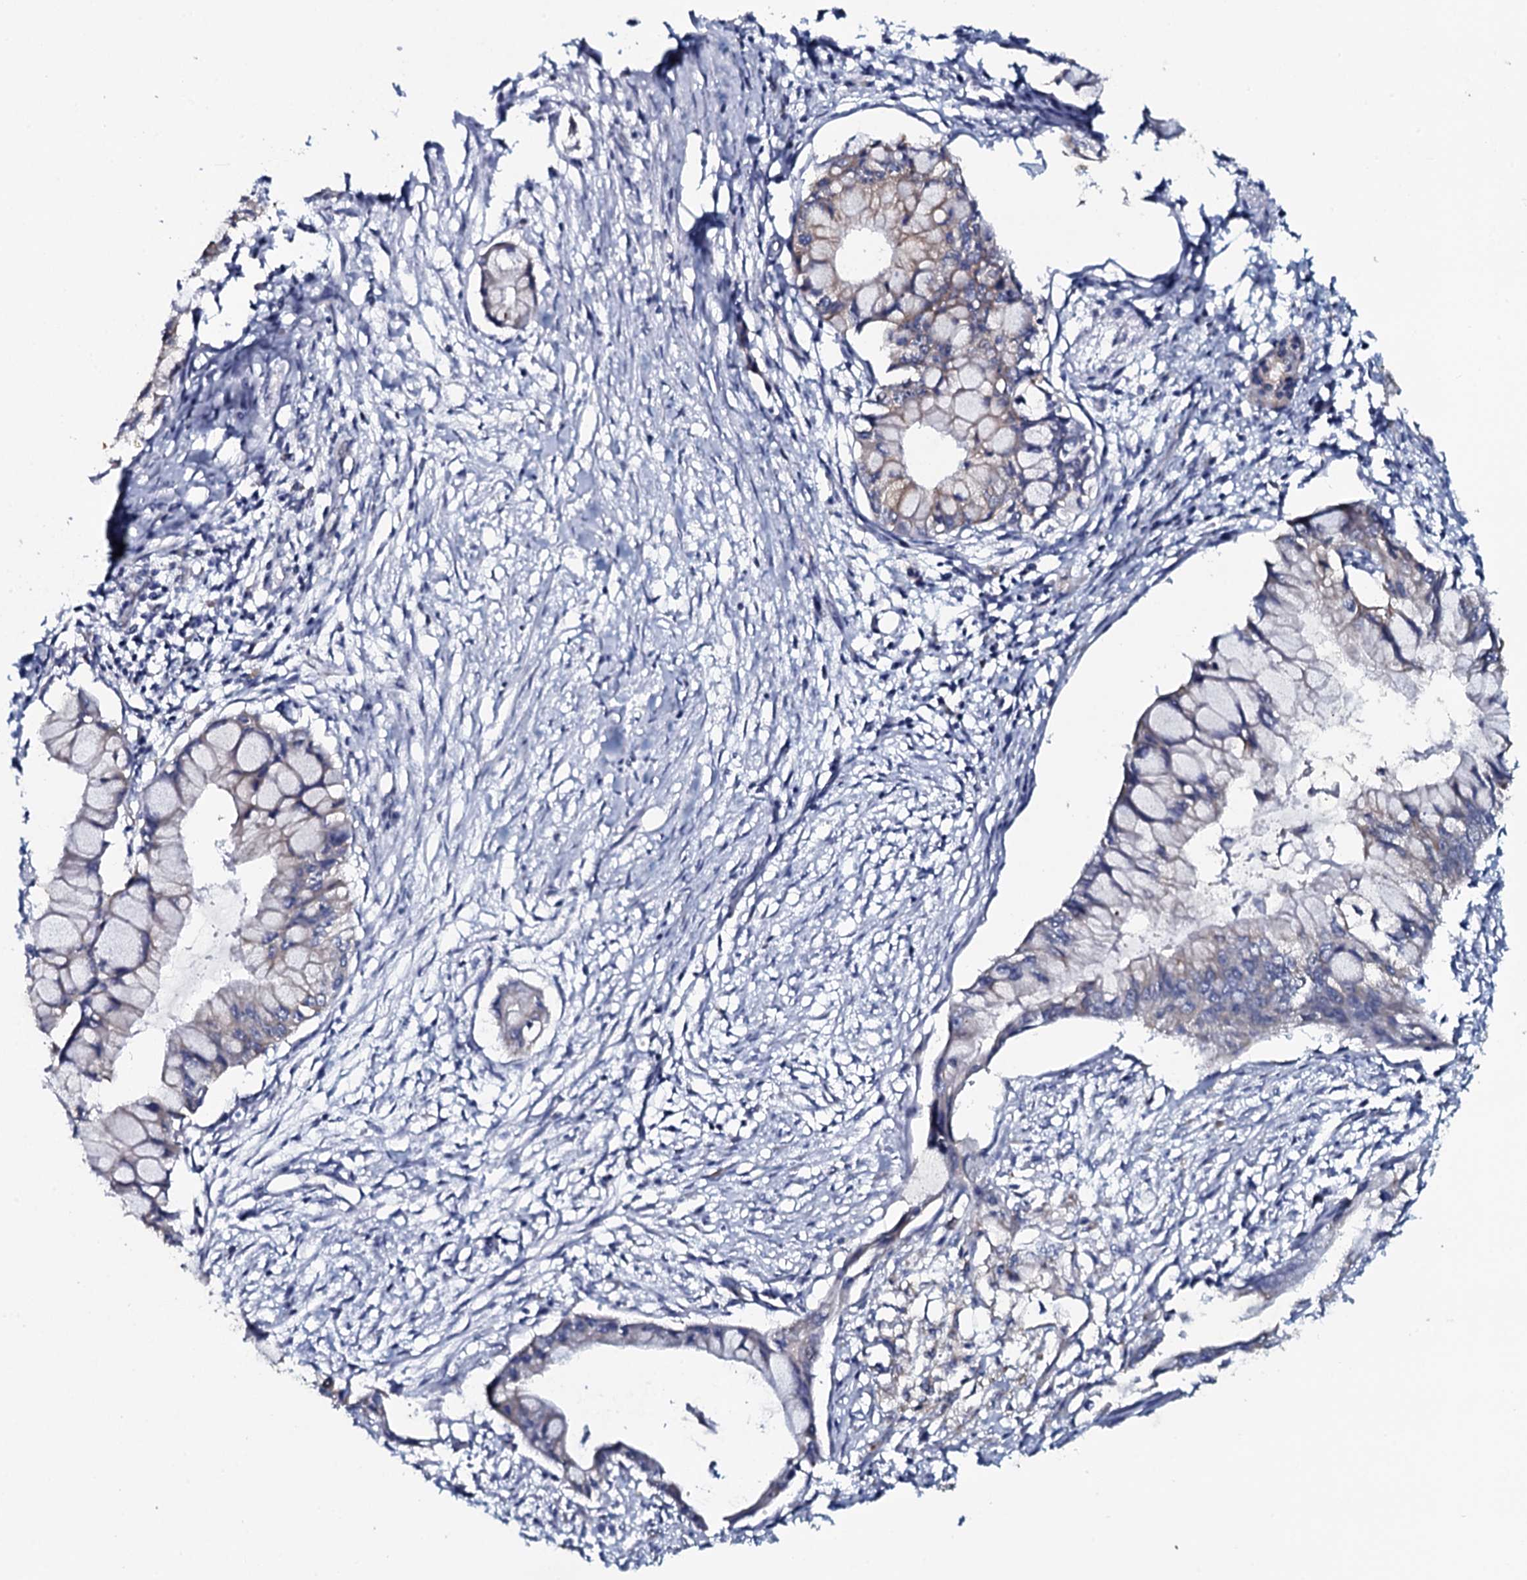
{"staining": {"intensity": "weak", "quantity": "<25%", "location": "cytoplasmic/membranous"}, "tissue": "pancreatic cancer", "cell_type": "Tumor cells", "image_type": "cancer", "snomed": [{"axis": "morphology", "description": "Adenocarcinoma, NOS"}, {"axis": "topography", "description": "Pancreas"}], "caption": "High magnification brightfield microscopy of pancreatic cancer stained with DAB (brown) and counterstained with hematoxylin (blue): tumor cells show no significant staining.", "gene": "TMEM151A", "patient": {"sex": "male", "age": 48}}